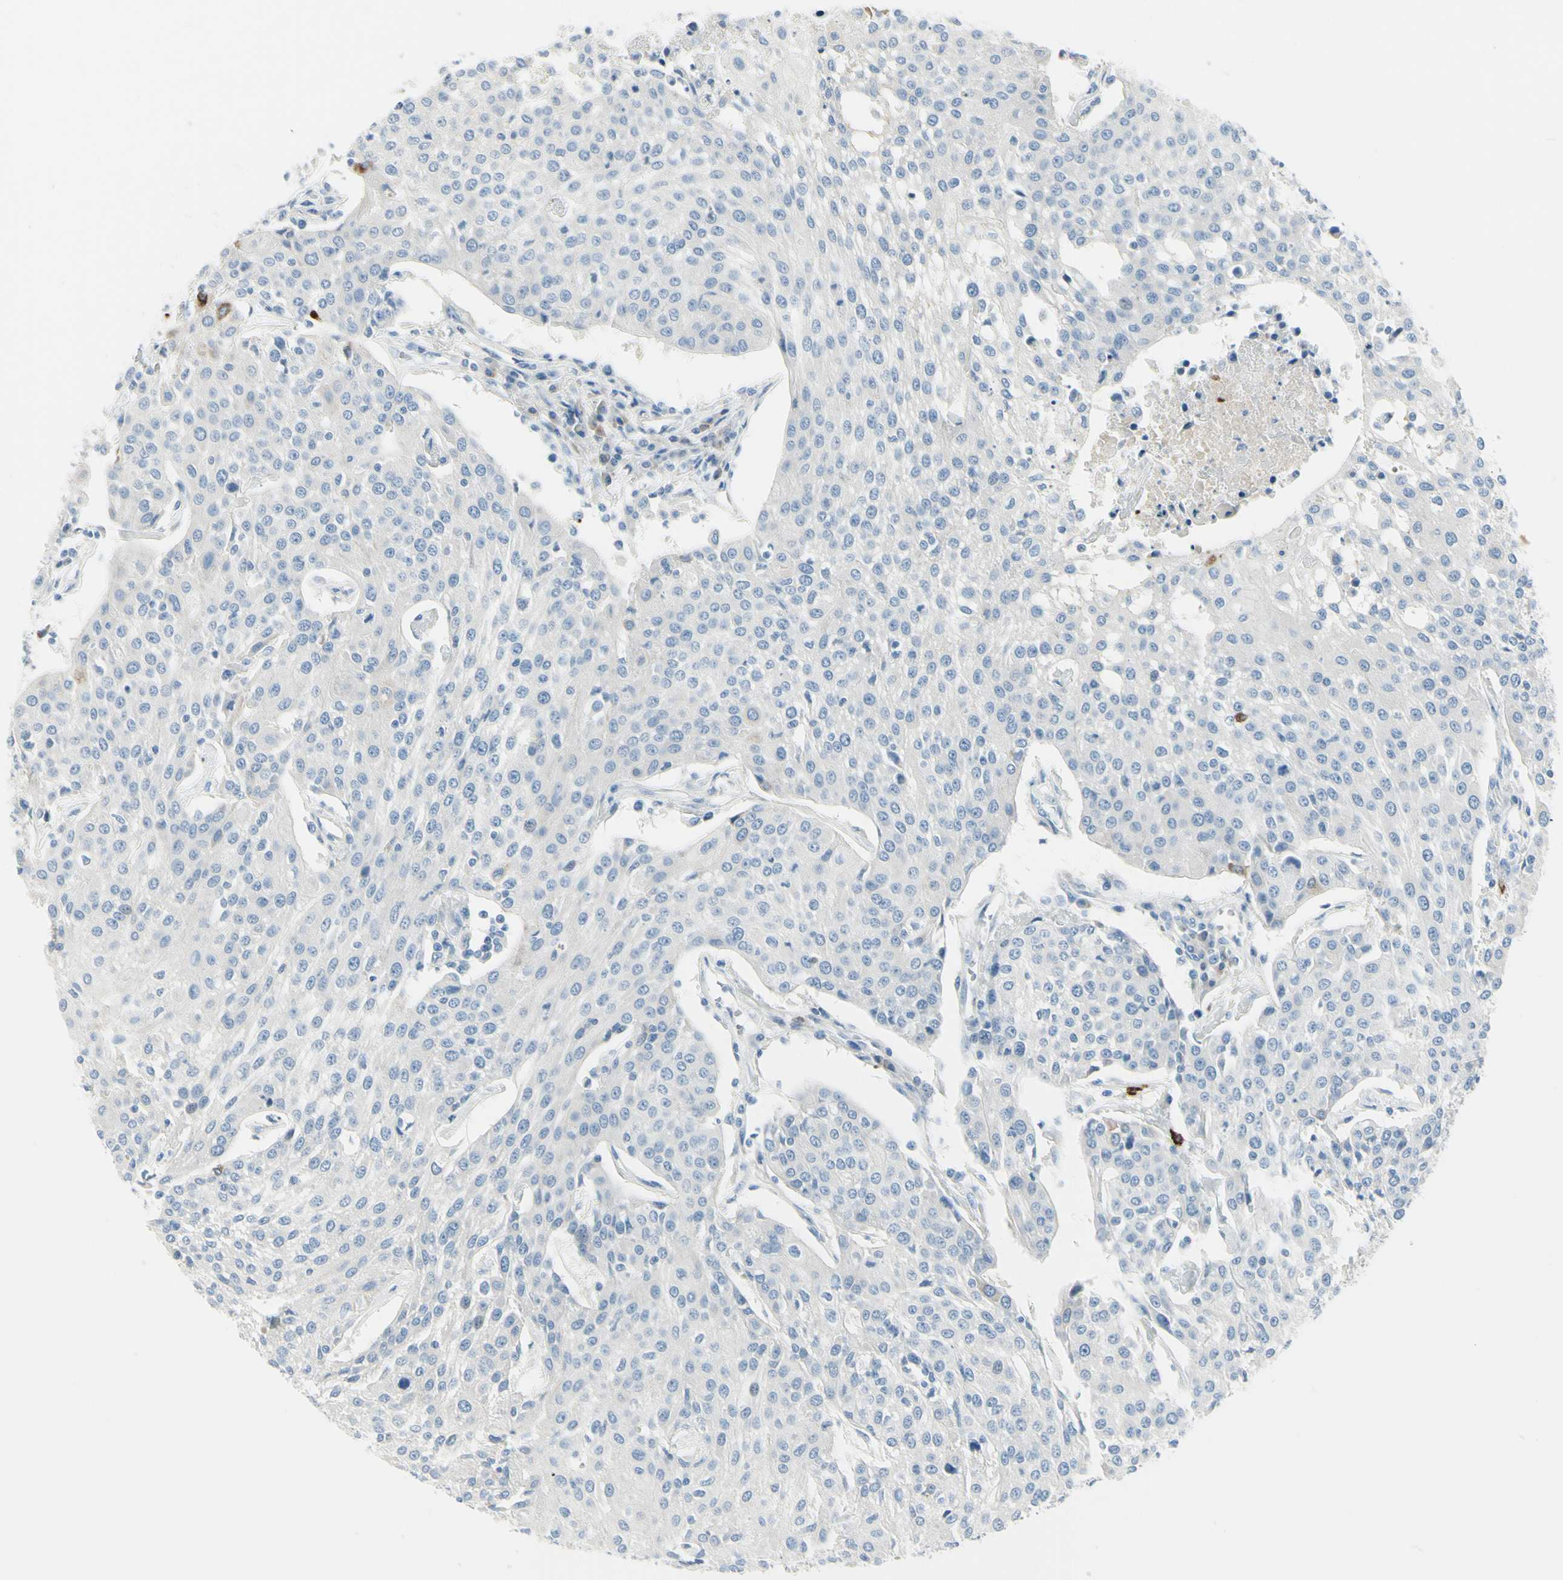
{"staining": {"intensity": "negative", "quantity": "none", "location": "none"}, "tissue": "urothelial cancer", "cell_type": "Tumor cells", "image_type": "cancer", "snomed": [{"axis": "morphology", "description": "Urothelial carcinoma, High grade"}, {"axis": "topography", "description": "Urinary bladder"}], "caption": "A histopathology image of urothelial carcinoma (high-grade) stained for a protein displays no brown staining in tumor cells. (DAB immunohistochemistry (IHC) visualized using brightfield microscopy, high magnification).", "gene": "DLG4", "patient": {"sex": "female", "age": 85}}